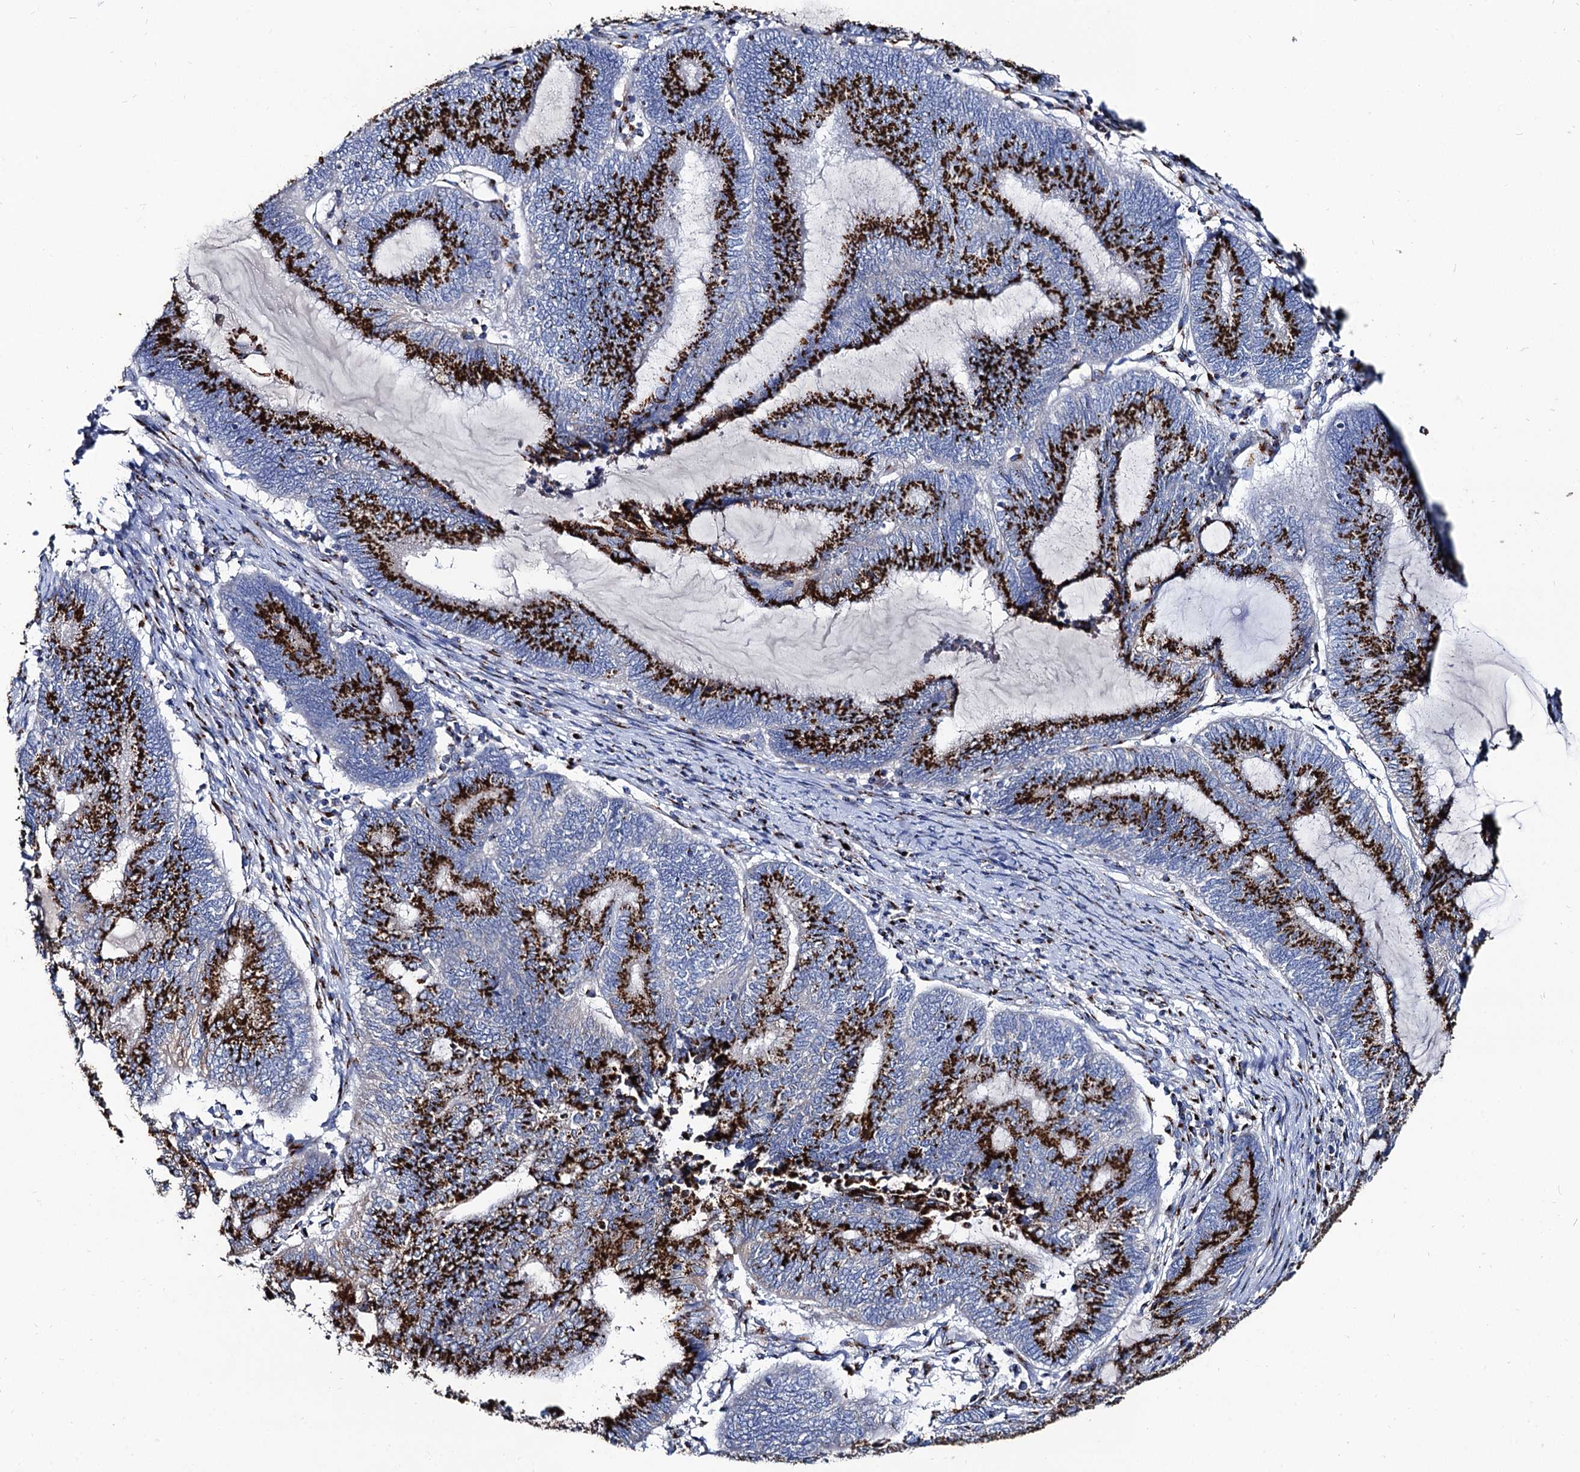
{"staining": {"intensity": "strong", "quantity": ">75%", "location": "cytoplasmic/membranous"}, "tissue": "endometrial cancer", "cell_type": "Tumor cells", "image_type": "cancer", "snomed": [{"axis": "morphology", "description": "Adenocarcinoma, NOS"}, {"axis": "topography", "description": "Uterus"}, {"axis": "topography", "description": "Endometrium"}], "caption": "A high amount of strong cytoplasmic/membranous expression is present in about >75% of tumor cells in endometrial cancer (adenocarcinoma) tissue.", "gene": "TM9SF3", "patient": {"sex": "female", "age": 70}}